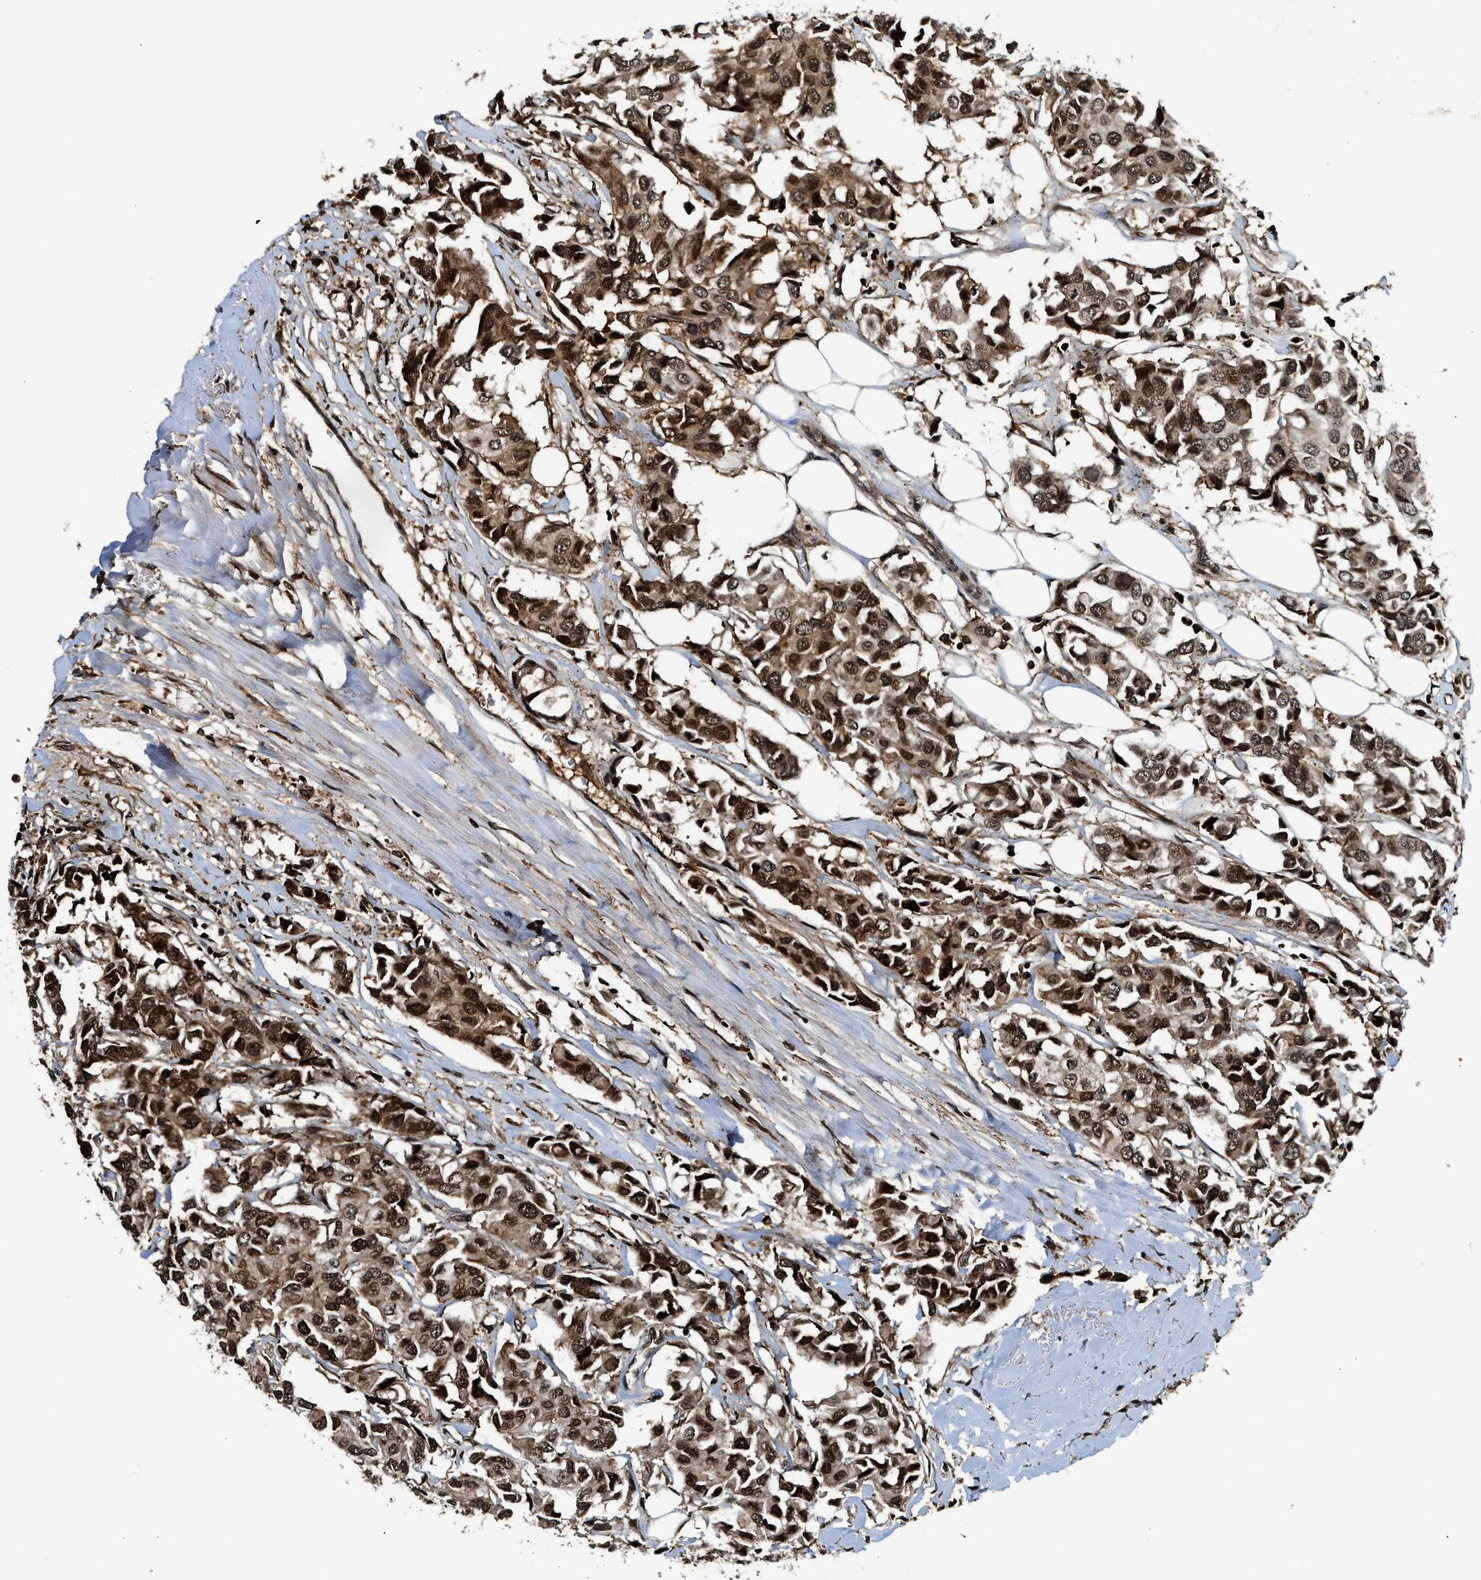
{"staining": {"intensity": "strong", "quantity": ">75%", "location": "cytoplasmic/membranous,nuclear"}, "tissue": "breast cancer", "cell_type": "Tumor cells", "image_type": "cancer", "snomed": [{"axis": "morphology", "description": "Duct carcinoma"}, {"axis": "topography", "description": "Breast"}], "caption": "Immunohistochemical staining of breast cancer (intraductal carcinoma) shows strong cytoplasmic/membranous and nuclear protein positivity in approximately >75% of tumor cells.", "gene": "MDM2", "patient": {"sex": "female", "age": 80}}